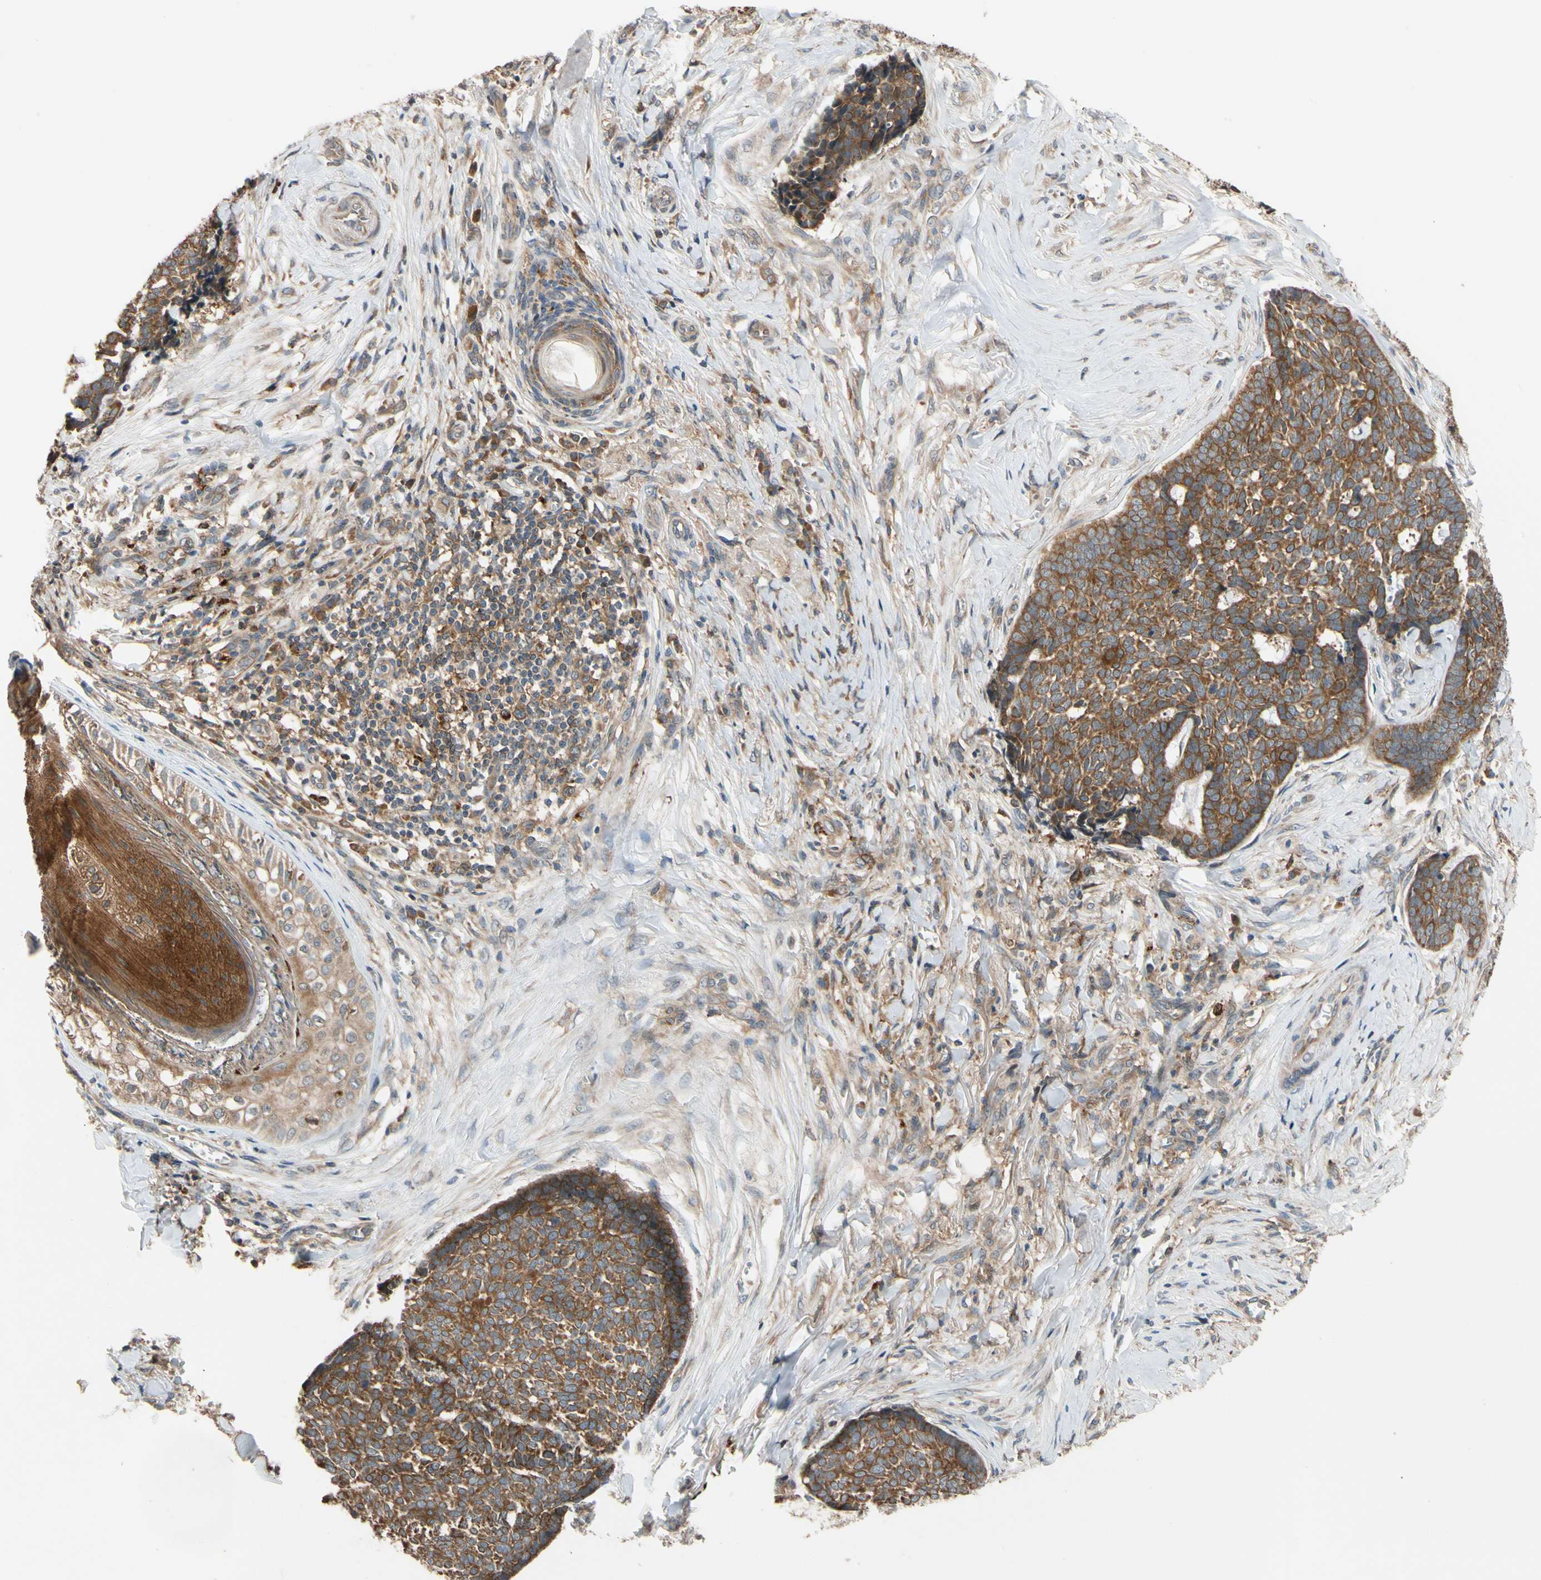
{"staining": {"intensity": "strong", "quantity": ">75%", "location": "cytoplasmic/membranous"}, "tissue": "skin cancer", "cell_type": "Tumor cells", "image_type": "cancer", "snomed": [{"axis": "morphology", "description": "Basal cell carcinoma"}, {"axis": "topography", "description": "Skin"}], "caption": "A high-resolution histopathology image shows immunohistochemistry (IHC) staining of skin cancer (basal cell carcinoma), which demonstrates strong cytoplasmic/membranous staining in approximately >75% of tumor cells.", "gene": "ANKHD1", "patient": {"sex": "male", "age": 84}}